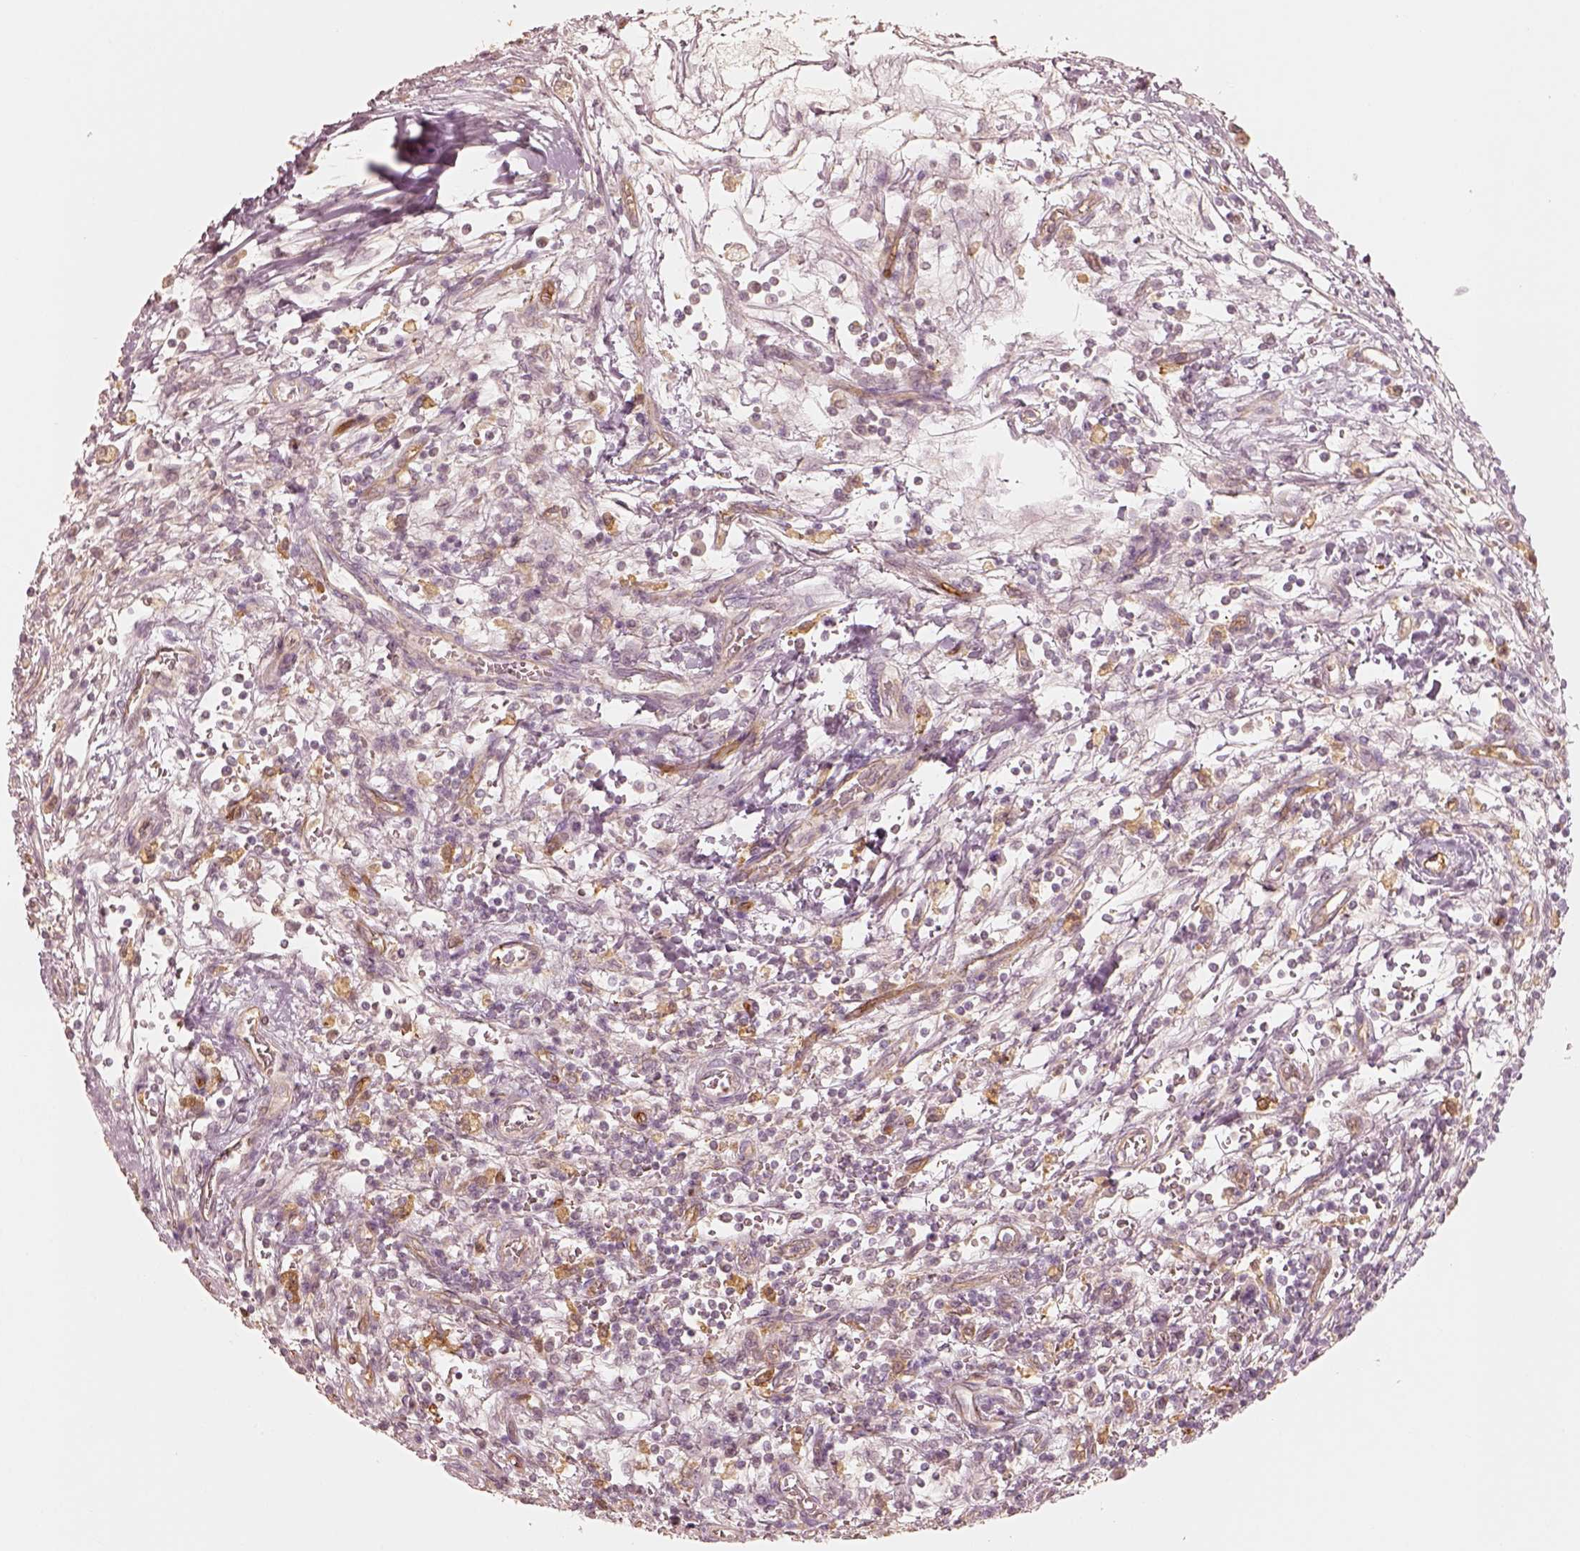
{"staining": {"intensity": "negative", "quantity": "none", "location": "none"}, "tissue": "testis cancer", "cell_type": "Tumor cells", "image_type": "cancer", "snomed": [{"axis": "morphology", "description": "Seminoma, NOS"}, {"axis": "topography", "description": "Testis"}], "caption": "Photomicrograph shows no protein positivity in tumor cells of testis cancer tissue.", "gene": "FSCN1", "patient": {"sex": "male", "age": 34}}